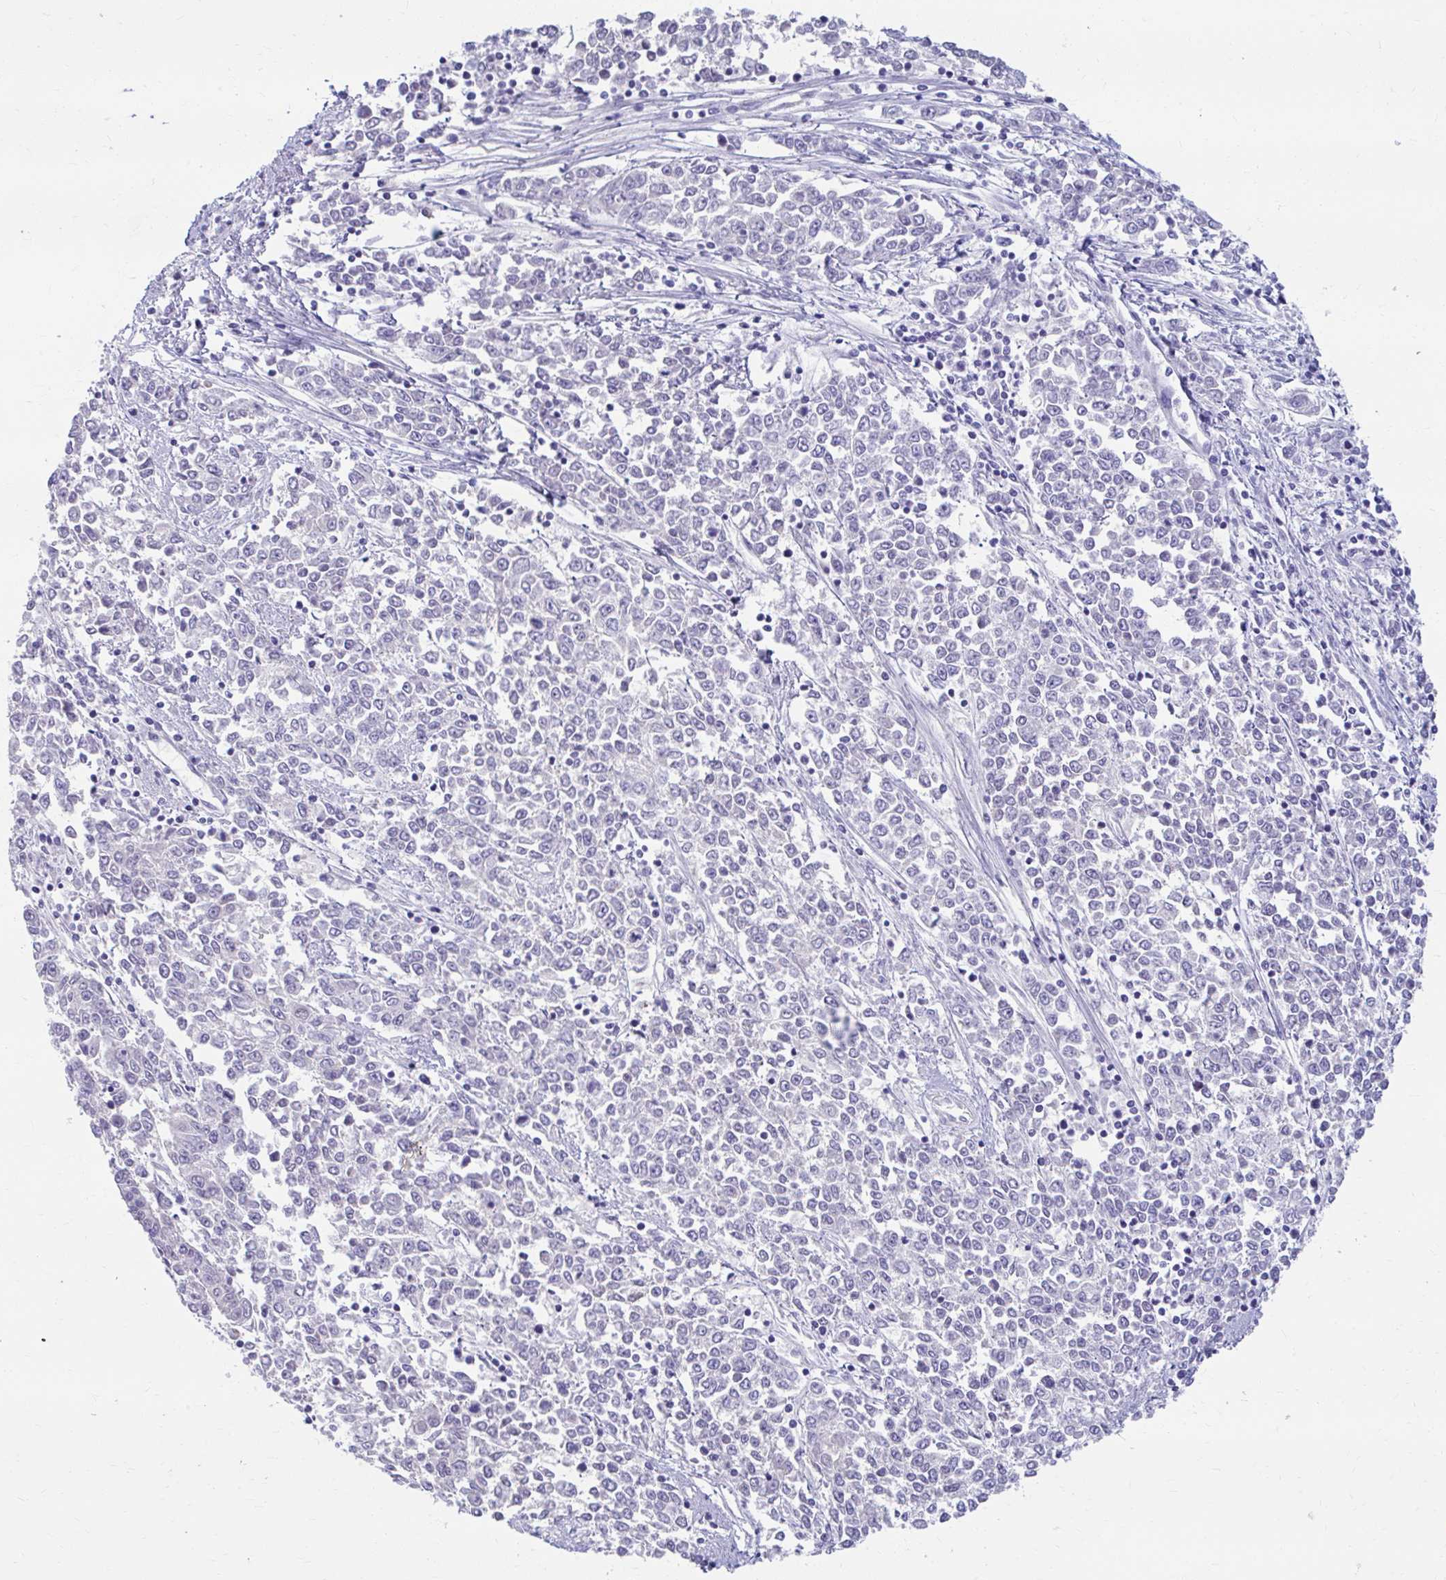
{"staining": {"intensity": "negative", "quantity": "none", "location": "none"}, "tissue": "endometrial cancer", "cell_type": "Tumor cells", "image_type": "cancer", "snomed": [{"axis": "morphology", "description": "Adenocarcinoma, NOS"}, {"axis": "topography", "description": "Endometrium"}], "caption": "An IHC image of endometrial adenocarcinoma is shown. There is no staining in tumor cells of endometrial adenocarcinoma.", "gene": "RGS16", "patient": {"sex": "female", "age": 50}}